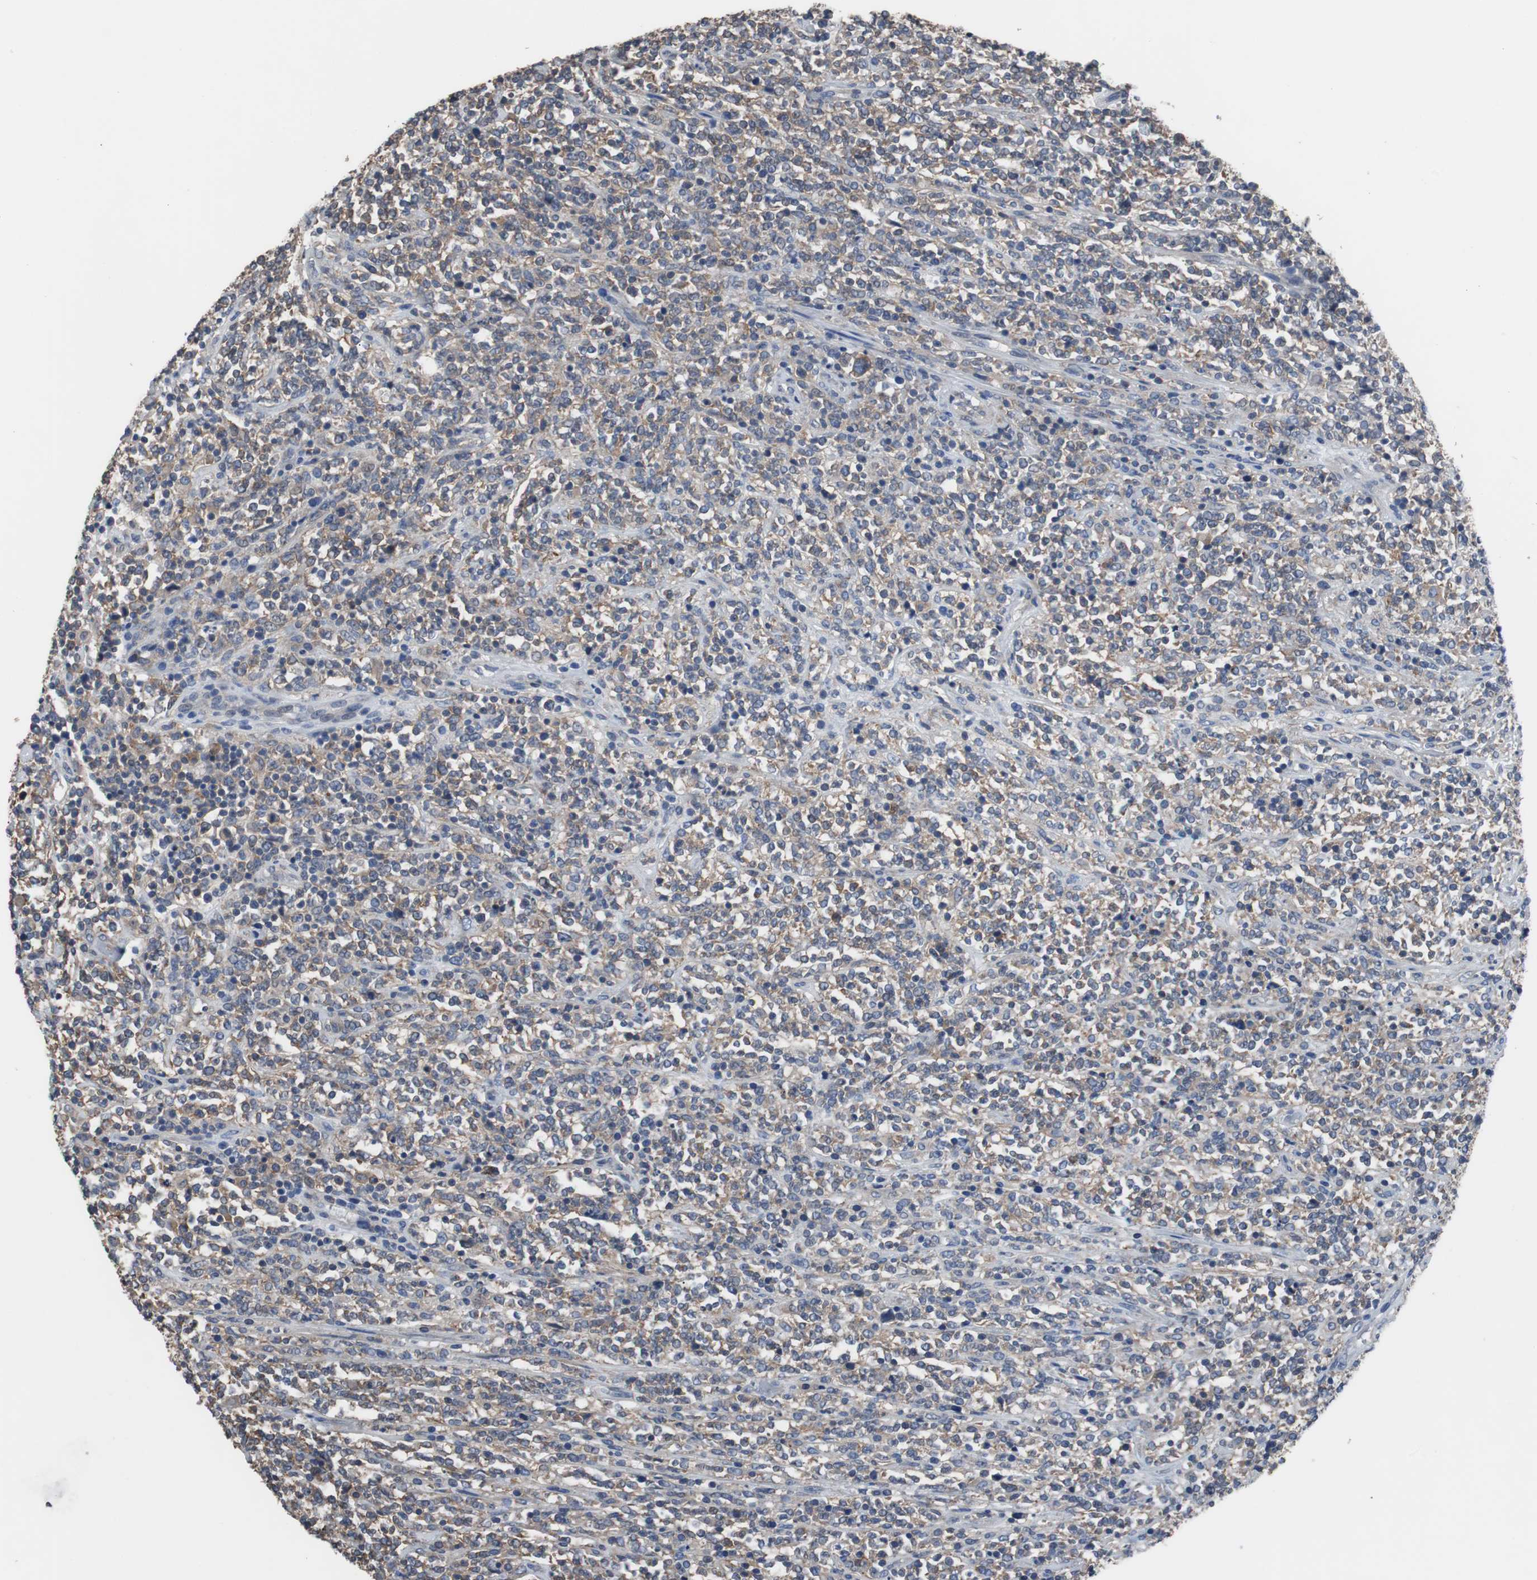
{"staining": {"intensity": "moderate", "quantity": "25%-75%", "location": "cytoplasmic/membranous"}, "tissue": "lymphoma", "cell_type": "Tumor cells", "image_type": "cancer", "snomed": [{"axis": "morphology", "description": "Malignant lymphoma, non-Hodgkin's type, High grade"}, {"axis": "topography", "description": "Soft tissue"}], "caption": "An image of malignant lymphoma, non-Hodgkin's type (high-grade) stained for a protein displays moderate cytoplasmic/membranous brown staining in tumor cells.", "gene": "USP10", "patient": {"sex": "male", "age": 18}}